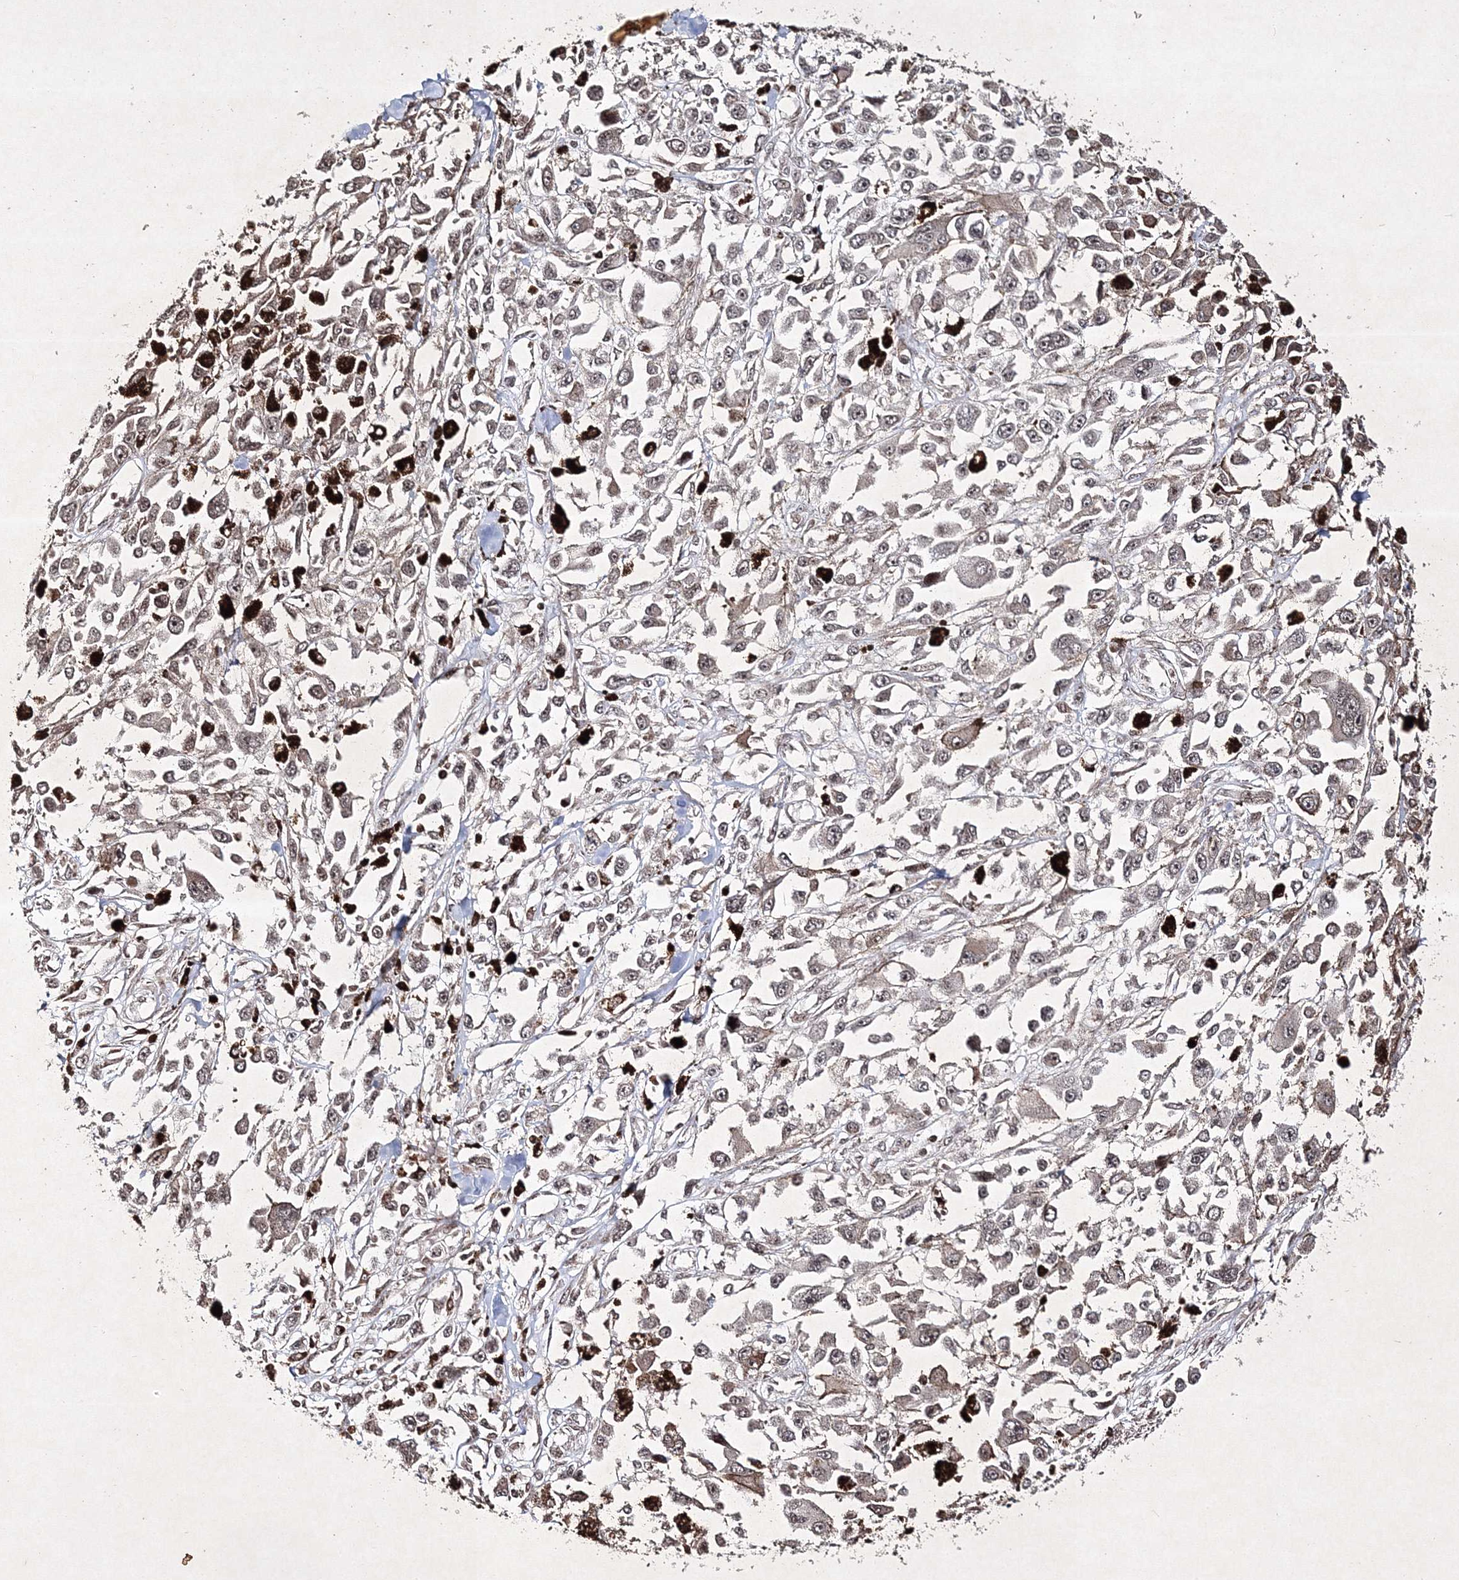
{"staining": {"intensity": "weak", "quantity": "25%-75%", "location": "nuclear"}, "tissue": "melanoma", "cell_type": "Tumor cells", "image_type": "cancer", "snomed": [{"axis": "morphology", "description": "Malignant melanoma, Metastatic site"}, {"axis": "topography", "description": "Lymph node"}], "caption": "Protein expression analysis of malignant melanoma (metastatic site) reveals weak nuclear expression in approximately 25%-75% of tumor cells. (DAB (3,3'-diaminobenzidine) = brown stain, brightfield microscopy at high magnification).", "gene": "CARM1", "patient": {"sex": "male", "age": 59}}